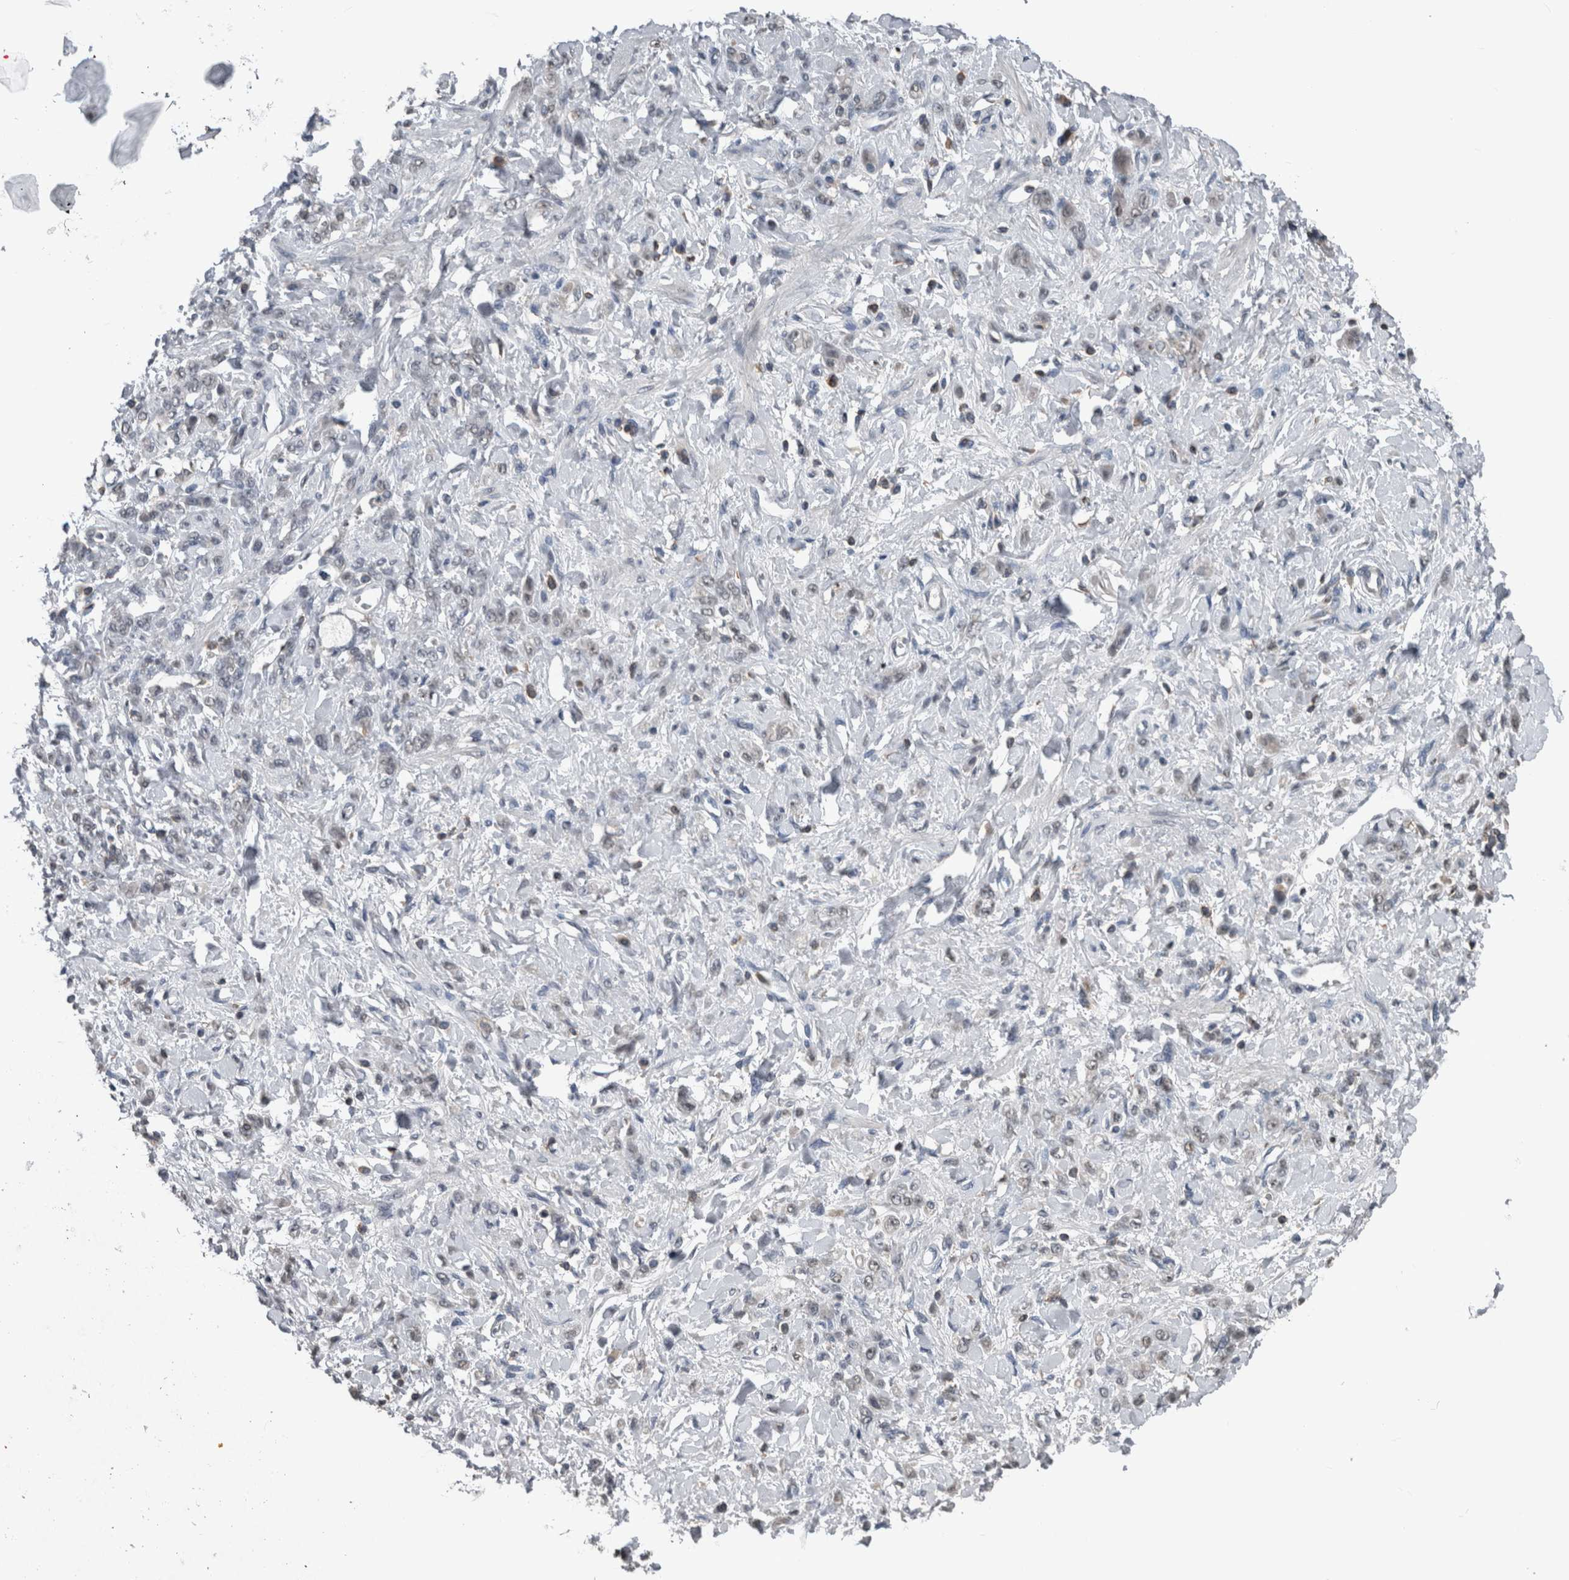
{"staining": {"intensity": "negative", "quantity": "none", "location": "none"}, "tissue": "stomach cancer", "cell_type": "Tumor cells", "image_type": "cancer", "snomed": [{"axis": "morphology", "description": "Normal tissue, NOS"}, {"axis": "morphology", "description": "Adenocarcinoma, NOS"}, {"axis": "topography", "description": "Stomach"}], "caption": "Immunohistochemistry of human stomach adenocarcinoma shows no staining in tumor cells.", "gene": "MAFF", "patient": {"sex": "male", "age": 82}}